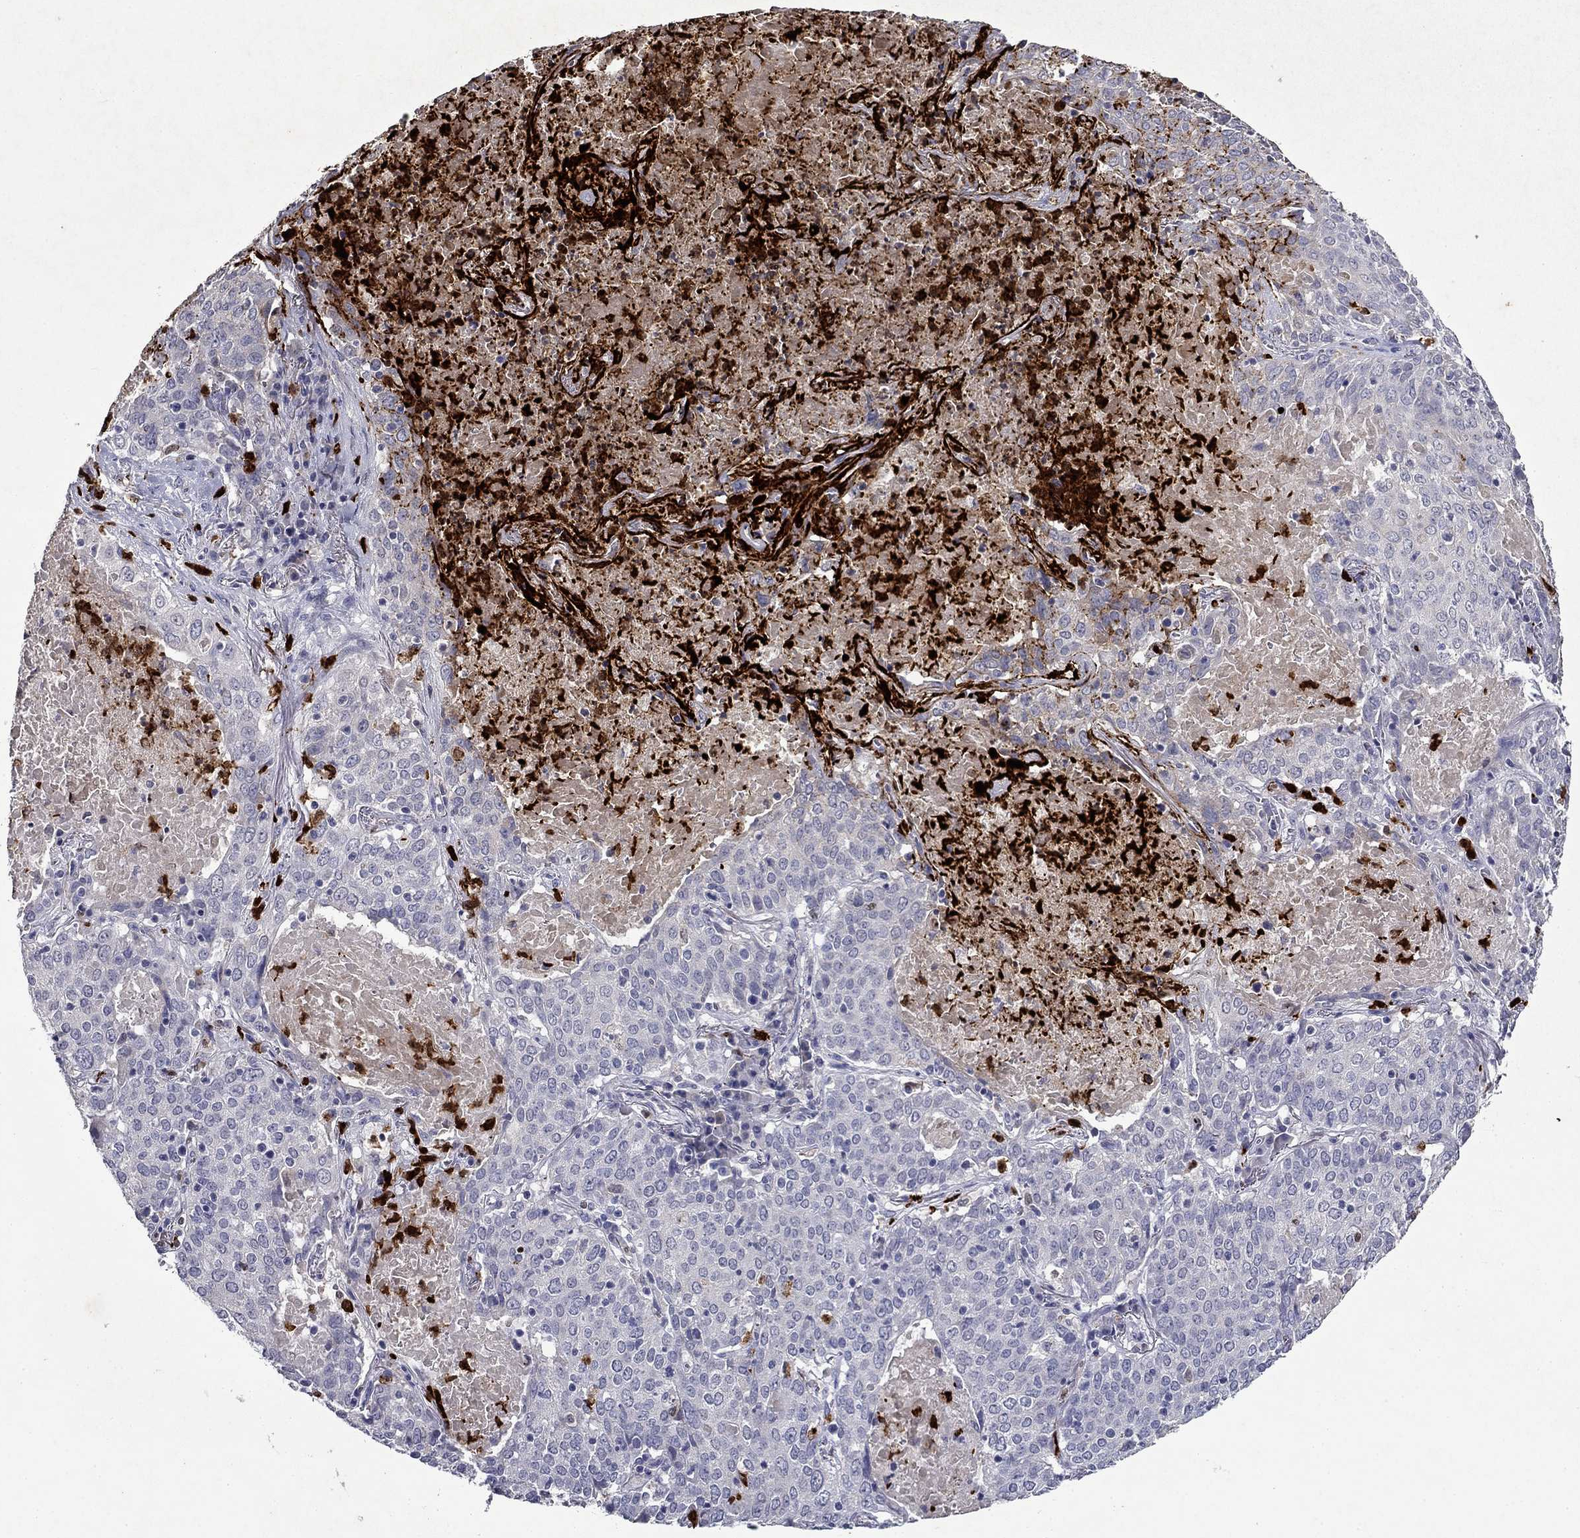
{"staining": {"intensity": "negative", "quantity": "none", "location": "none"}, "tissue": "lung cancer", "cell_type": "Tumor cells", "image_type": "cancer", "snomed": [{"axis": "morphology", "description": "Squamous cell carcinoma, NOS"}, {"axis": "topography", "description": "Lung"}], "caption": "Lung cancer was stained to show a protein in brown. There is no significant expression in tumor cells.", "gene": "IRF5", "patient": {"sex": "male", "age": 82}}